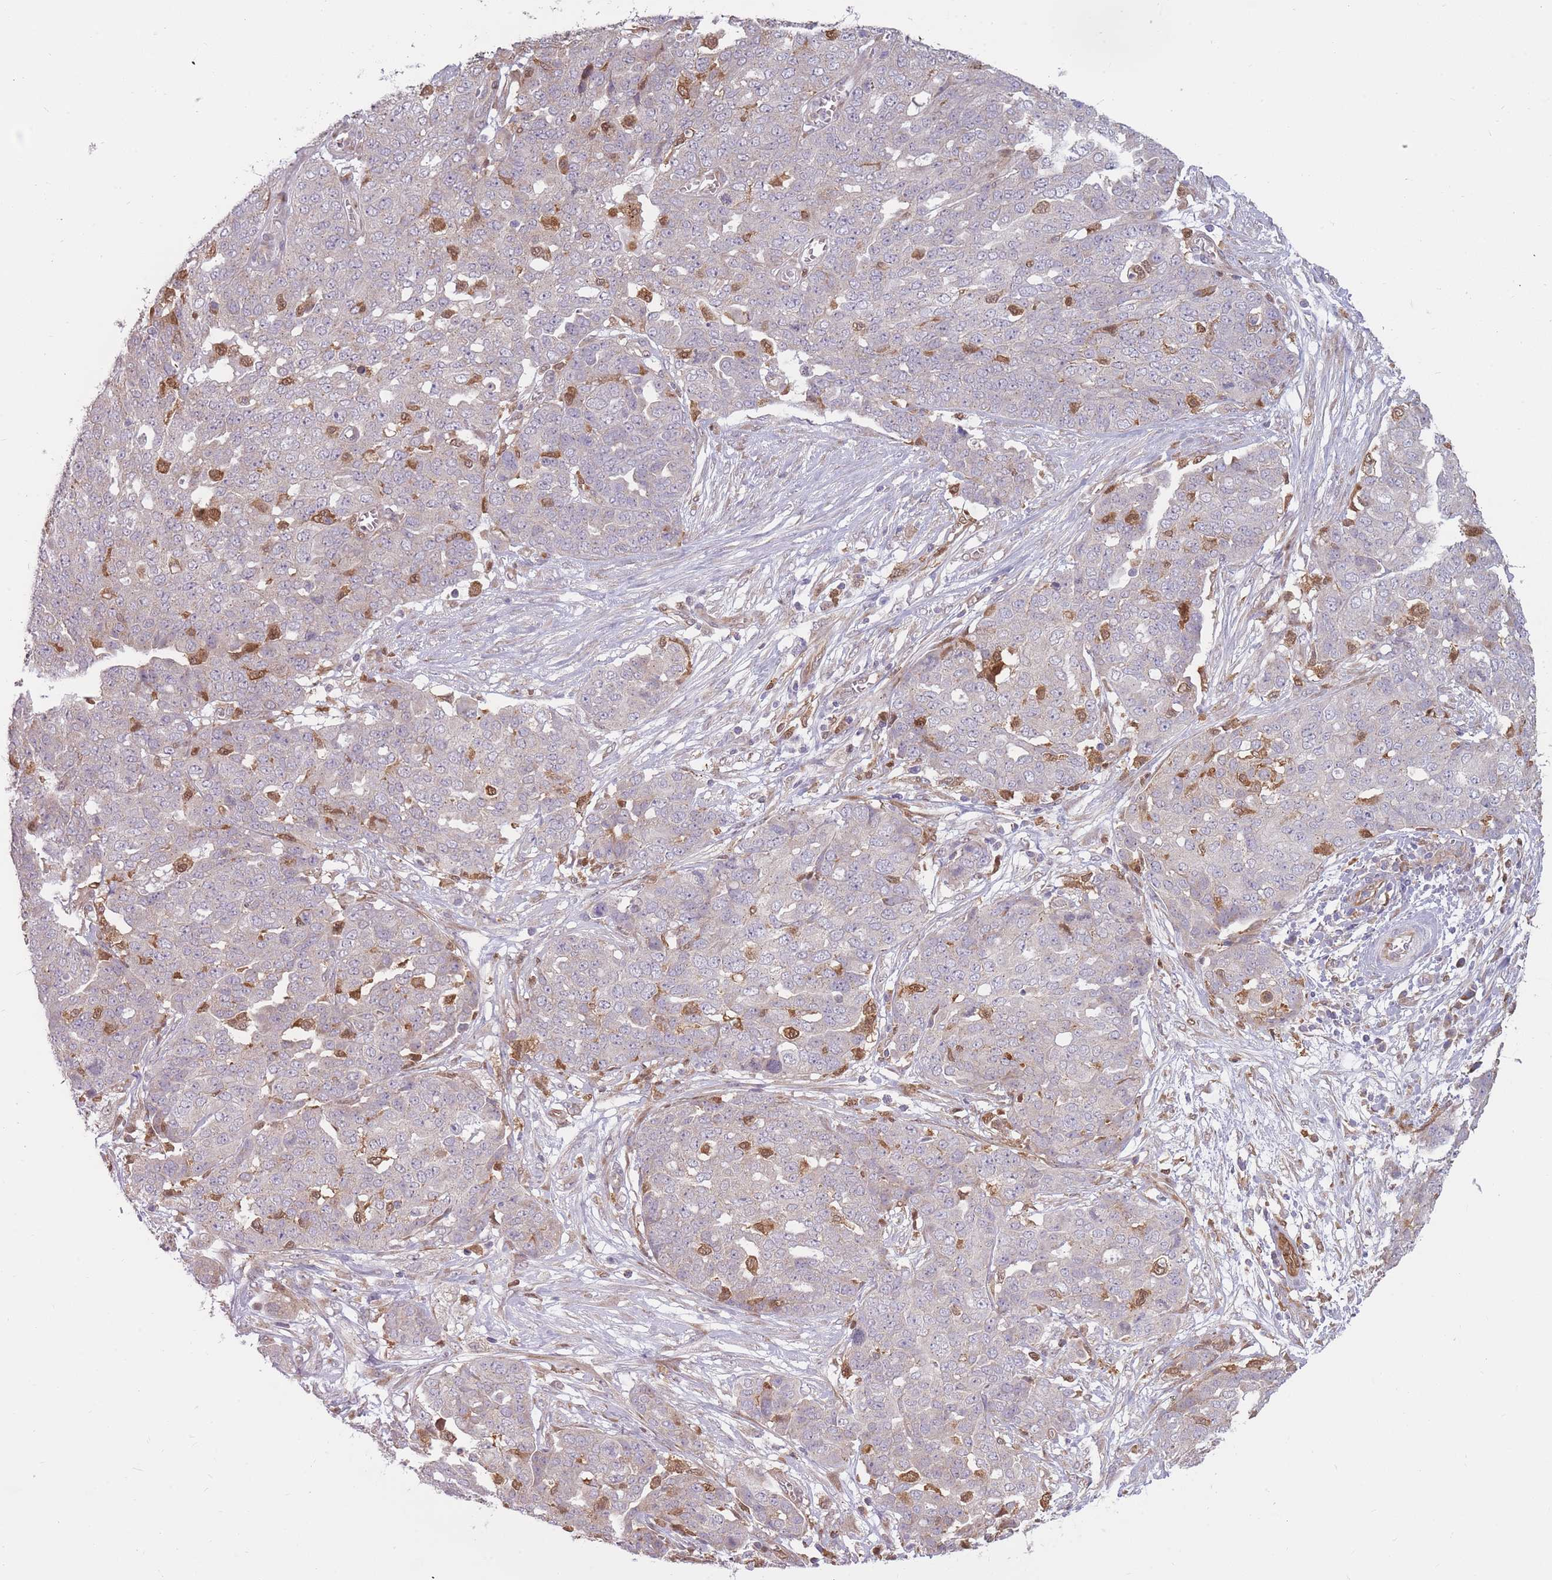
{"staining": {"intensity": "negative", "quantity": "none", "location": "none"}, "tissue": "ovarian cancer", "cell_type": "Tumor cells", "image_type": "cancer", "snomed": [{"axis": "morphology", "description": "Cystadenocarcinoma, serous, NOS"}, {"axis": "topography", "description": "Soft tissue"}, {"axis": "topography", "description": "Ovary"}], "caption": "Ovarian cancer (serous cystadenocarcinoma) stained for a protein using IHC displays no staining tumor cells.", "gene": "LGALS9", "patient": {"sex": "female", "age": 57}}